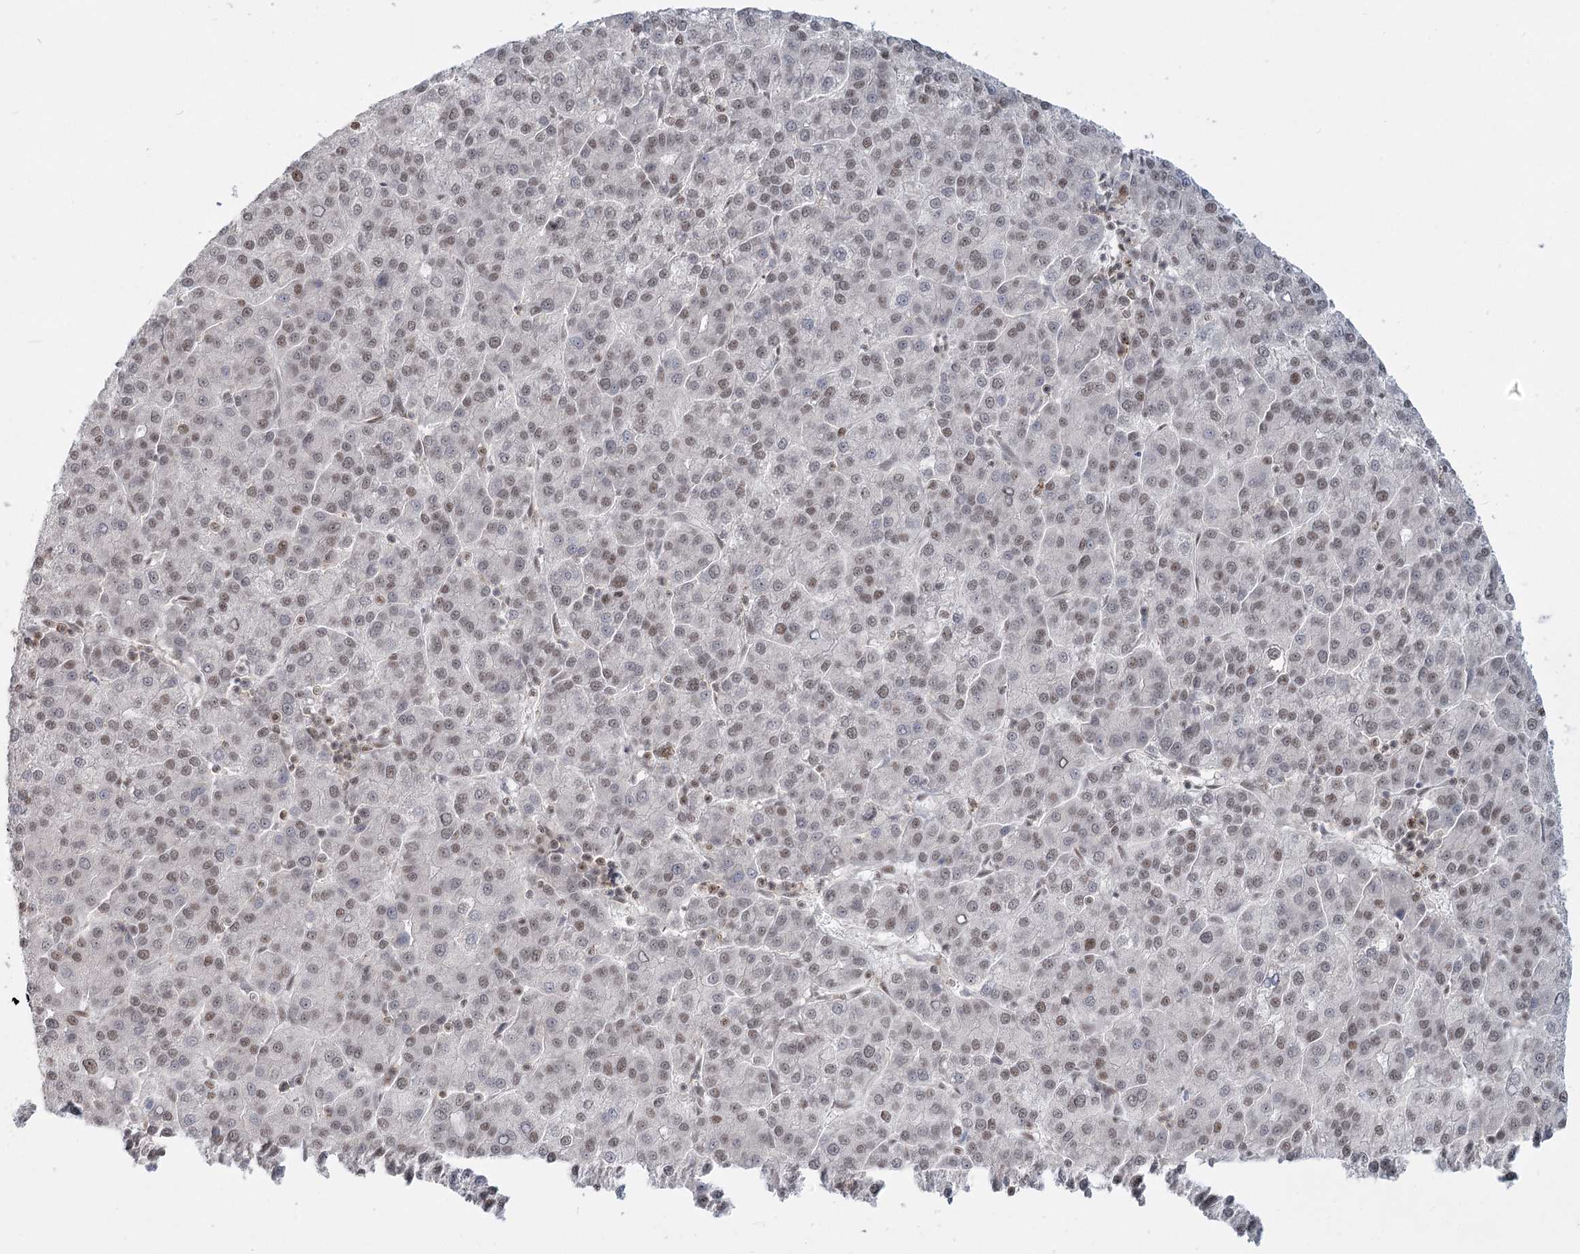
{"staining": {"intensity": "weak", "quantity": "<25%", "location": "nuclear"}, "tissue": "liver cancer", "cell_type": "Tumor cells", "image_type": "cancer", "snomed": [{"axis": "morphology", "description": "Carcinoma, Hepatocellular, NOS"}, {"axis": "topography", "description": "Liver"}], "caption": "Image shows no significant protein positivity in tumor cells of liver cancer. (DAB immunohistochemistry (IHC), high magnification).", "gene": "R3HCC1L", "patient": {"sex": "female", "age": 58}}